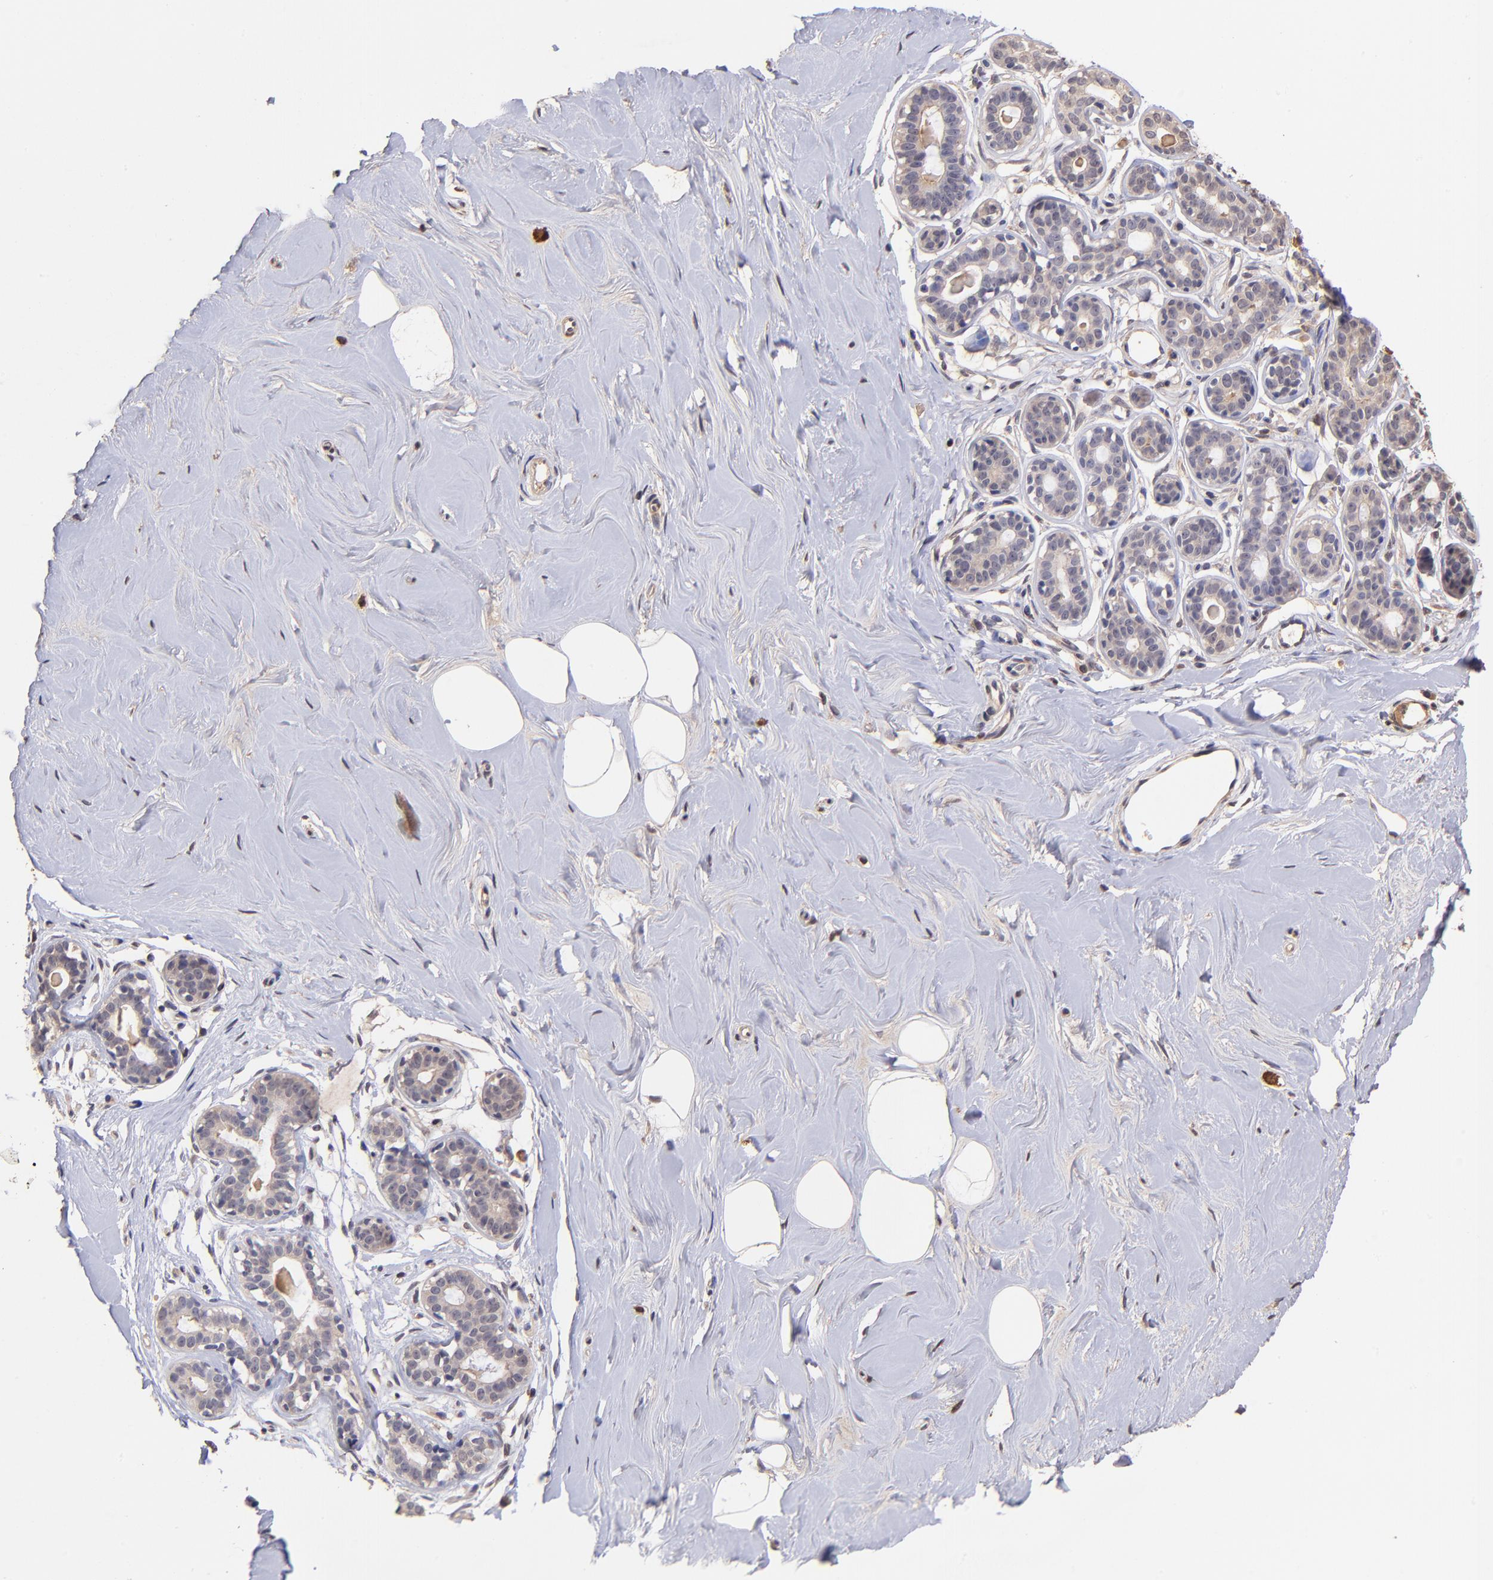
{"staining": {"intensity": "weak", "quantity": "<25%", "location": "cytoplasmic/membranous"}, "tissue": "breast", "cell_type": "Adipocytes", "image_type": "normal", "snomed": [{"axis": "morphology", "description": "Normal tissue, NOS"}, {"axis": "topography", "description": "Breast"}], "caption": "IHC image of normal breast: human breast stained with DAB (3,3'-diaminobenzidine) reveals no significant protein staining in adipocytes.", "gene": "RNASEL", "patient": {"sex": "female", "age": 23}}